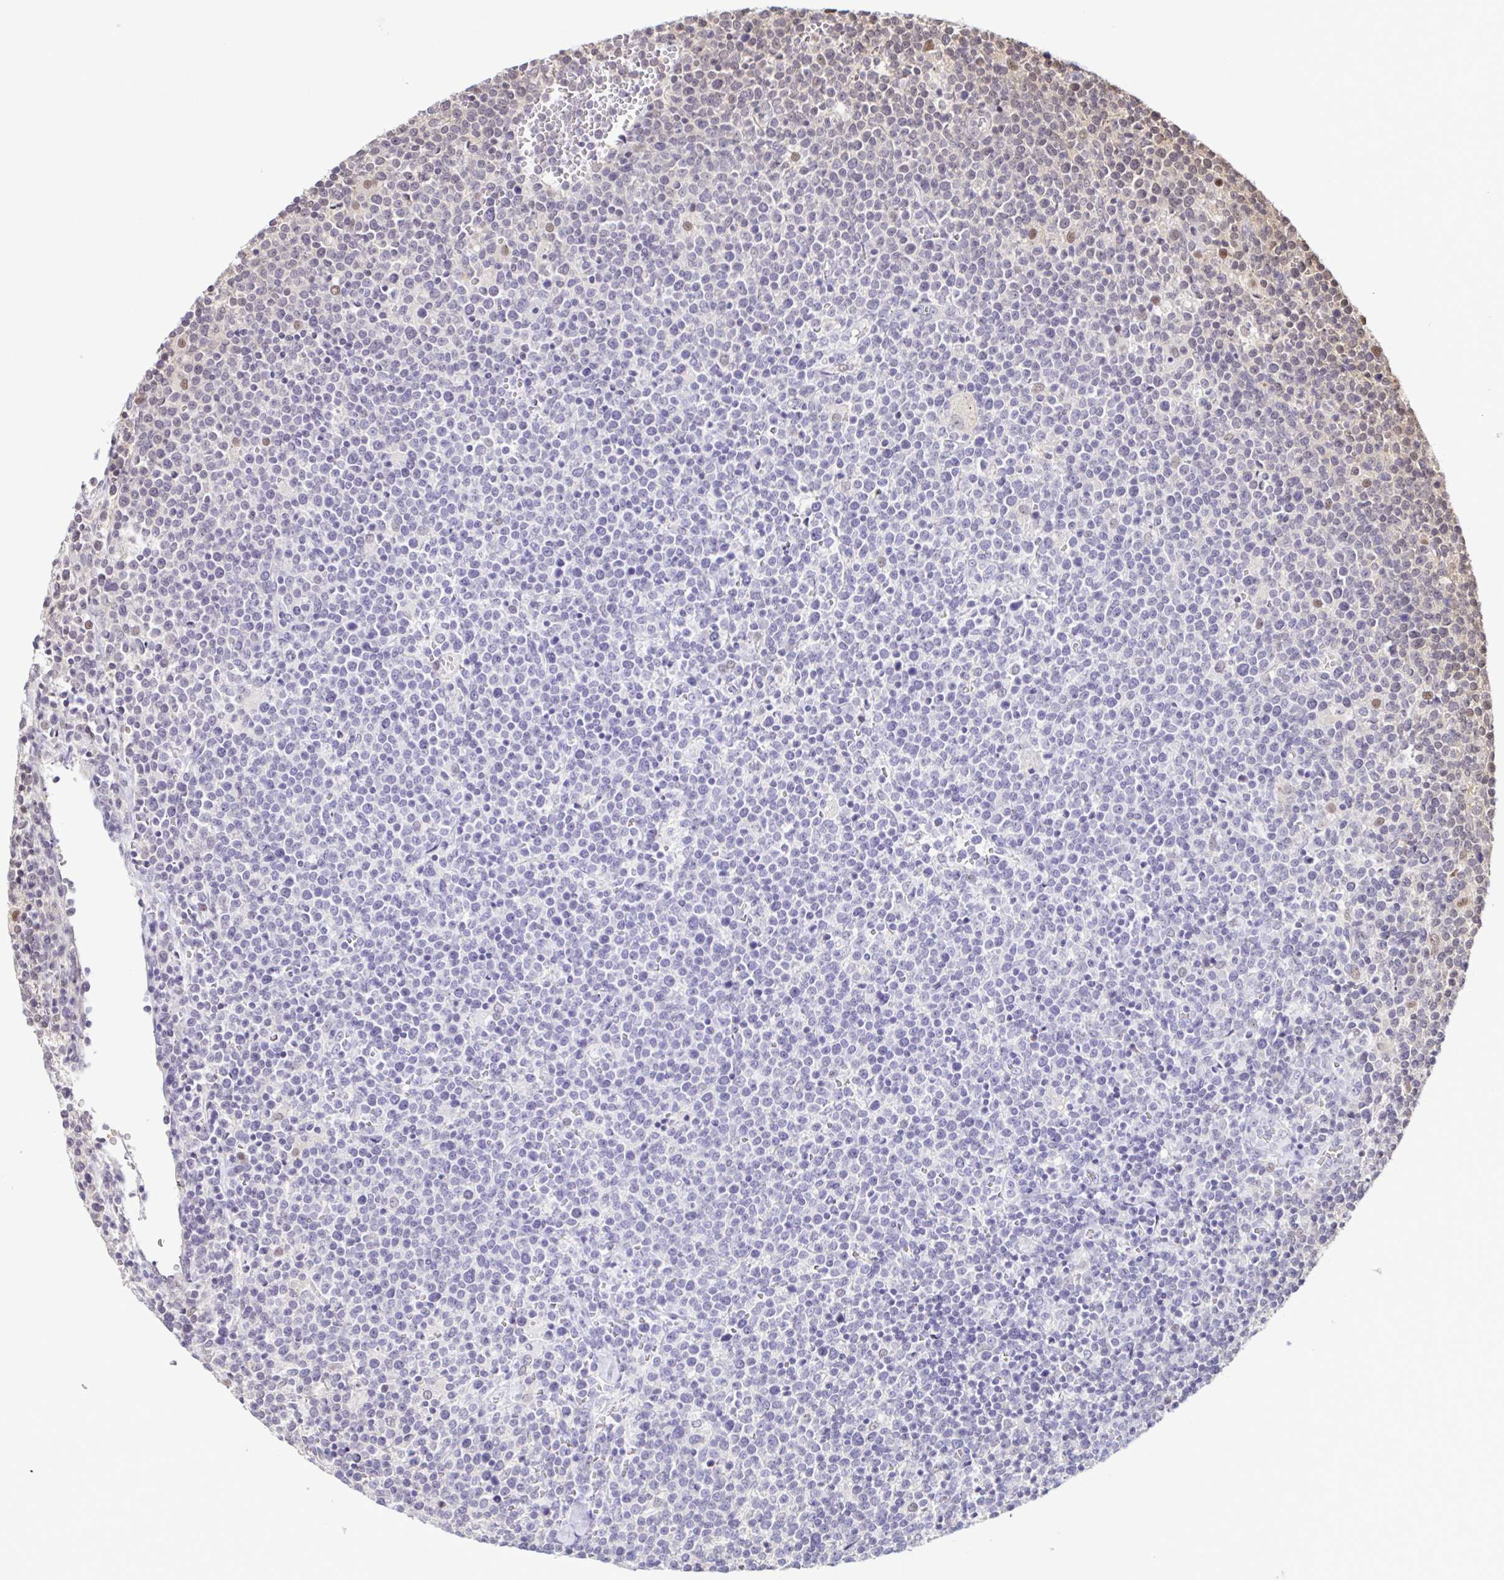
{"staining": {"intensity": "negative", "quantity": "none", "location": "none"}, "tissue": "lymphoma", "cell_type": "Tumor cells", "image_type": "cancer", "snomed": [{"axis": "morphology", "description": "Malignant lymphoma, non-Hodgkin's type, High grade"}, {"axis": "topography", "description": "Lymph node"}], "caption": "Immunohistochemistry micrograph of neoplastic tissue: human malignant lymphoma, non-Hodgkin's type (high-grade) stained with DAB displays no significant protein staining in tumor cells.", "gene": "PSMB9", "patient": {"sex": "male", "age": 61}}